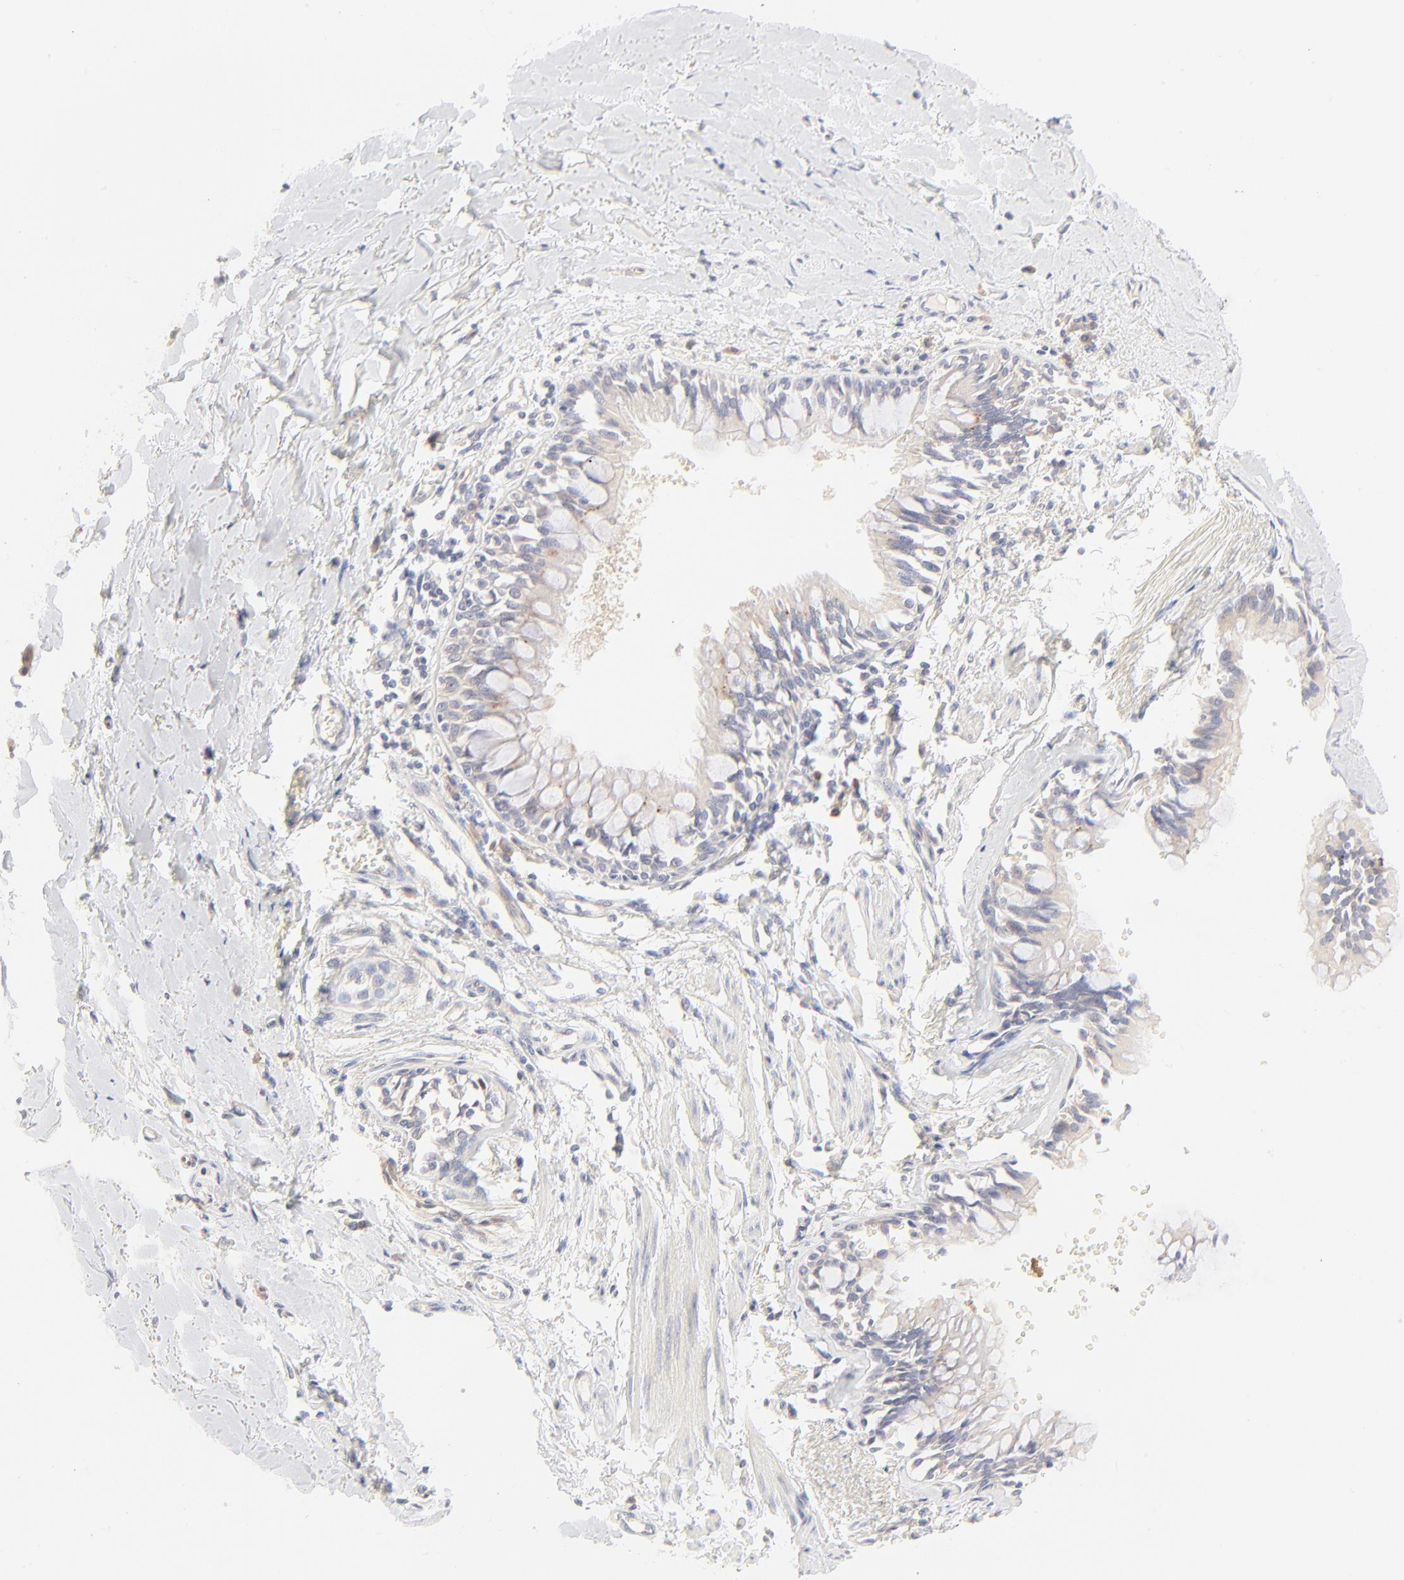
{"staining": {"intensity": "moderate", "quantity": "25%-75%", "location": "cytoplasmic/membranous"}, "tissue": "bronchus", "cell_type": "Respiratory epithelial cells", "image_type": "normal", "snomed": [{"axis": "morphology", "description": "Normal tissue, NOS"}, {"axis": "topography", "description": "Bronchus"}, {"axis": "topography", "description": "Lung"}], "caption": "IHC photomicrograph of benign bronchus stained for a protein (brown), which reveals medium levels of moderate cytoplasmic/membranous positivity in approximately 25%-75% of respiratory epithelial cells.", "gene": "NKX2", "patient": {"sex": "female", "age": 56}}